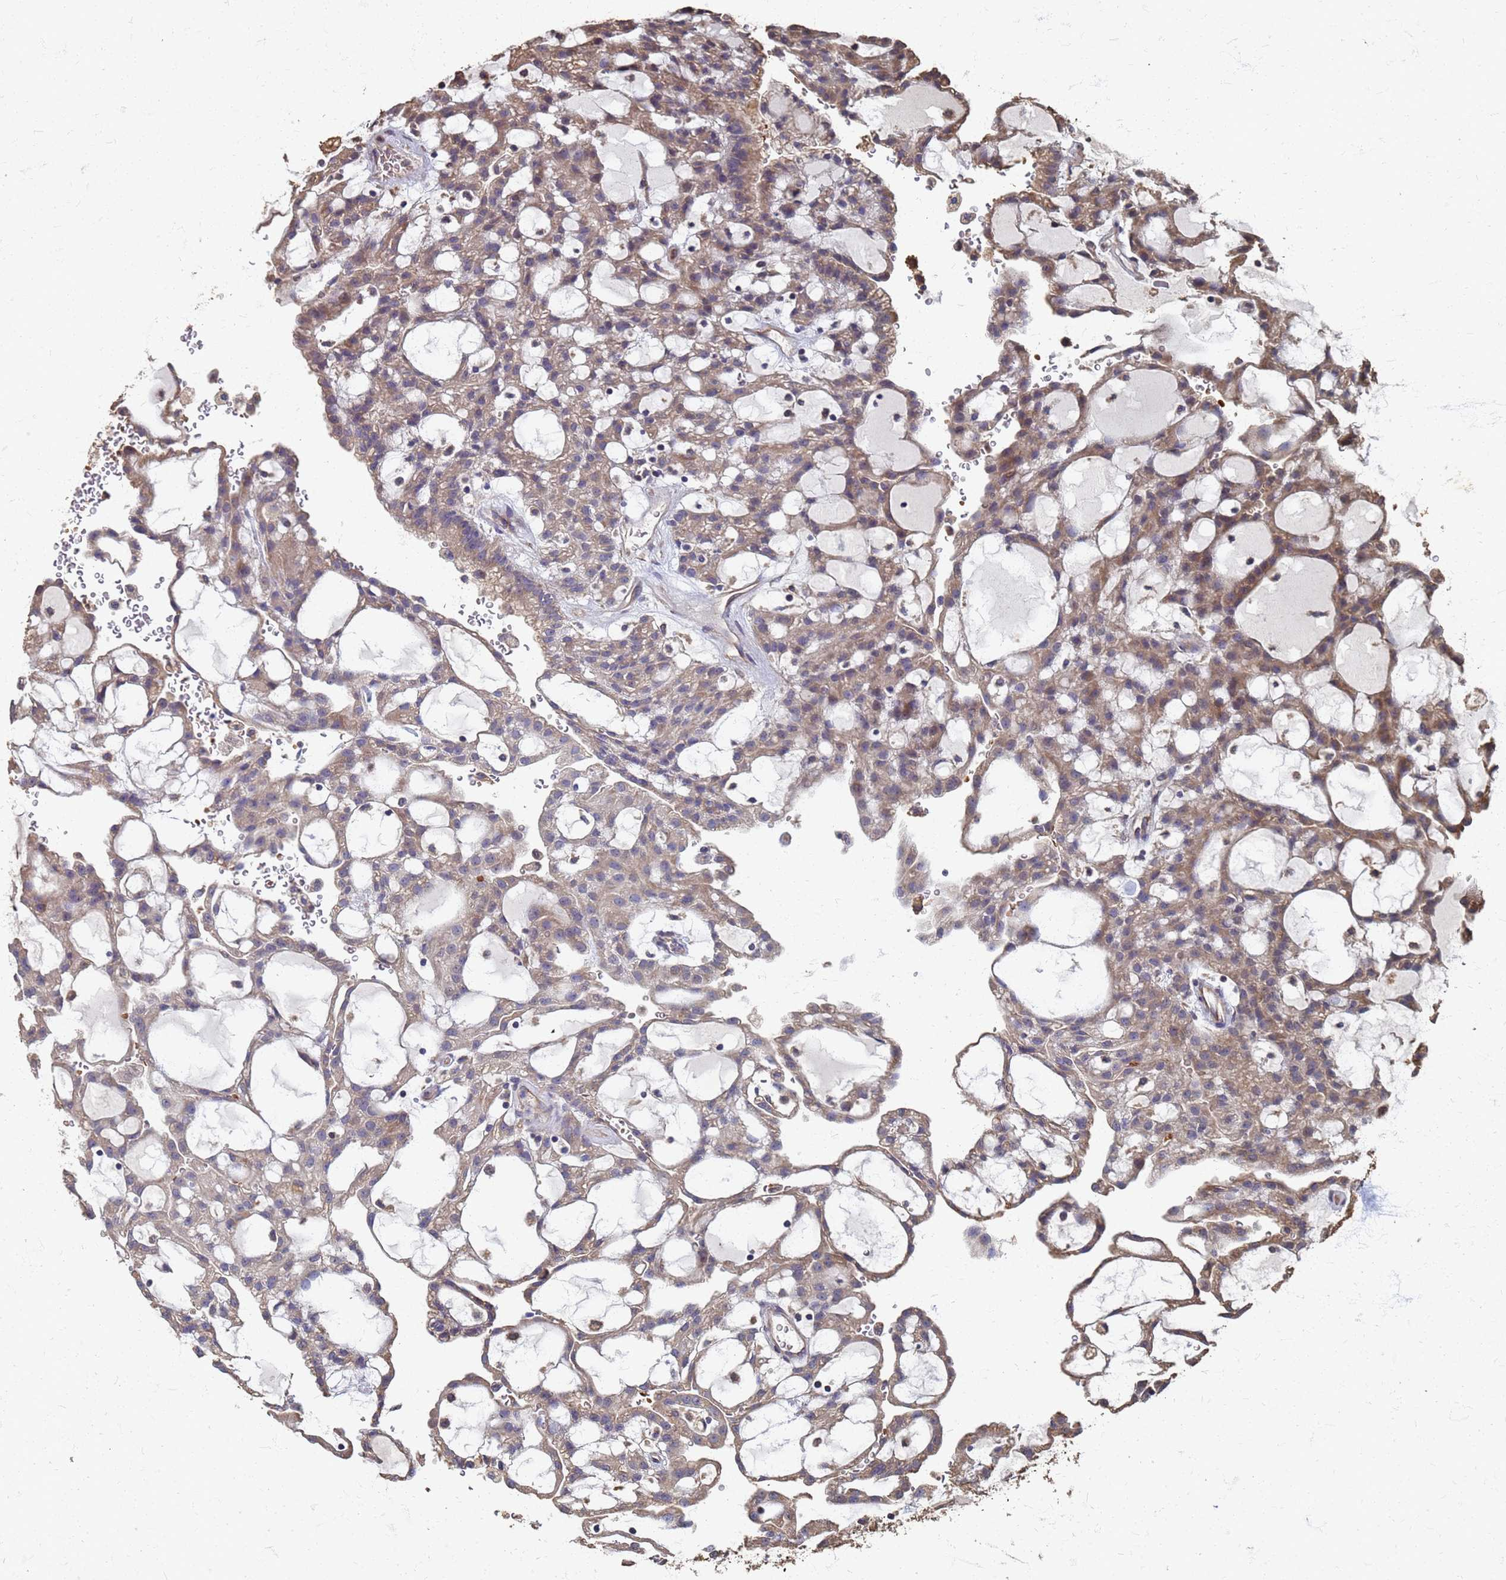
{"staining": {"intensity": "weak", "quantity": ">75%", "location": "cytoplasmic/membranous"}, "tissue": "renal cancer", "cell_type": "Tumor cells", "image_type": "cancer", "snomed": [{"axis": "morphology", "description": "Adenocarcinoma, NOS"}, {"axis": "topography", "description": "Kidney"}], "caption": "This is an image of IHC staining of adenocarcinoma (renal), which shows weak staining in the cytoplasmic/membranous of tumor cells.", "gene": "DPH5", "patient": {"sex": "male", "age": 63}}